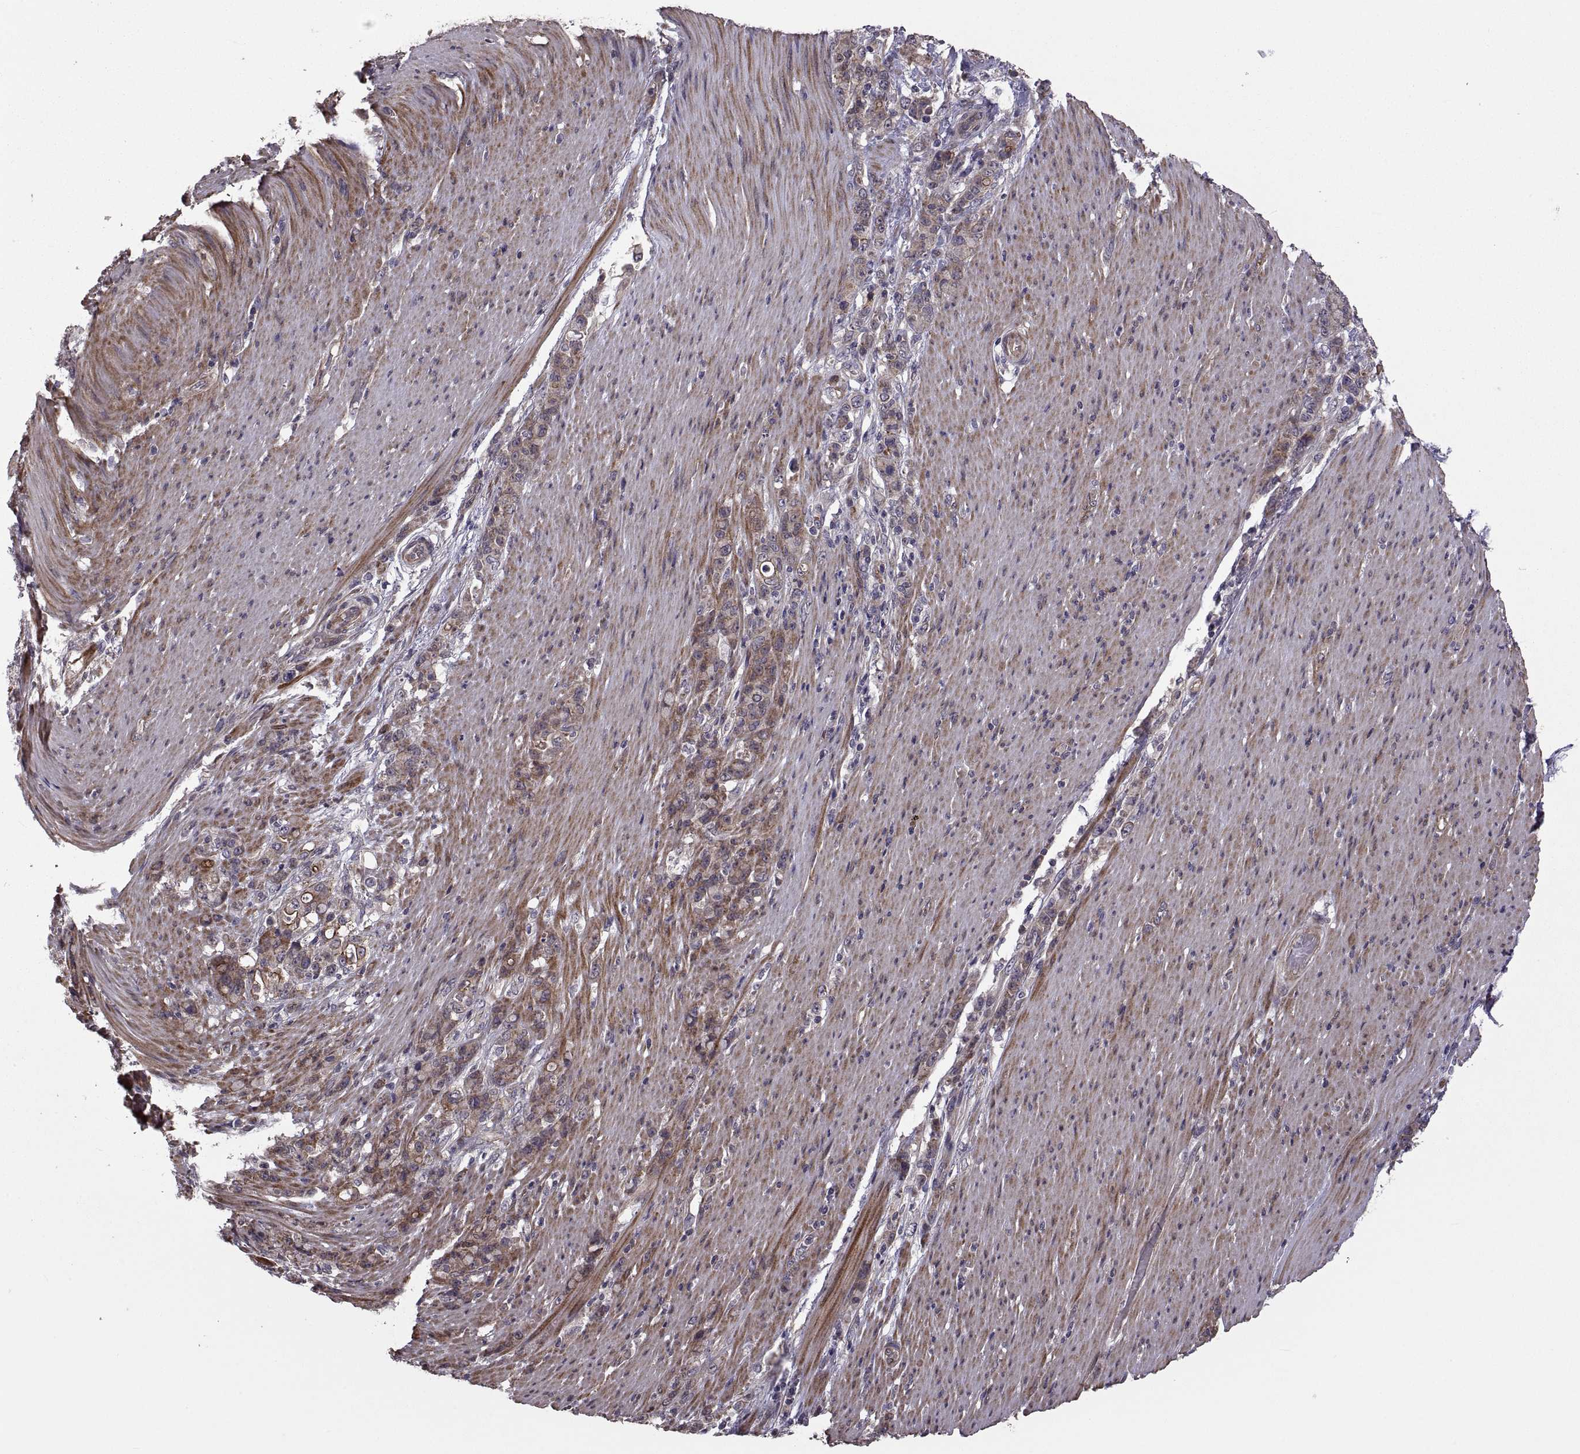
{"staining": {"intensity": "moderate", "quantity": "25%-75%", "location": "cytoplasmic/membranous"}, "tissue": "stomach cancer", "cell_type": "Tumor cells", "image_type": "cancer", "snomed": [{"axis": "morphology", "description": "Adenocarcinoma, NOS"}, {"axis": "topography", "description": "Stomach"}], "caption": "Stomach cancer stained with DAB (3,3'-diaminobenzidine) IHC shows medium levels of moderate cytoplasmic/membranous expression in about 25%-75% of tumor cells.", "gene": "PMM2", "patient": {"sex": "female", "age": 79}}